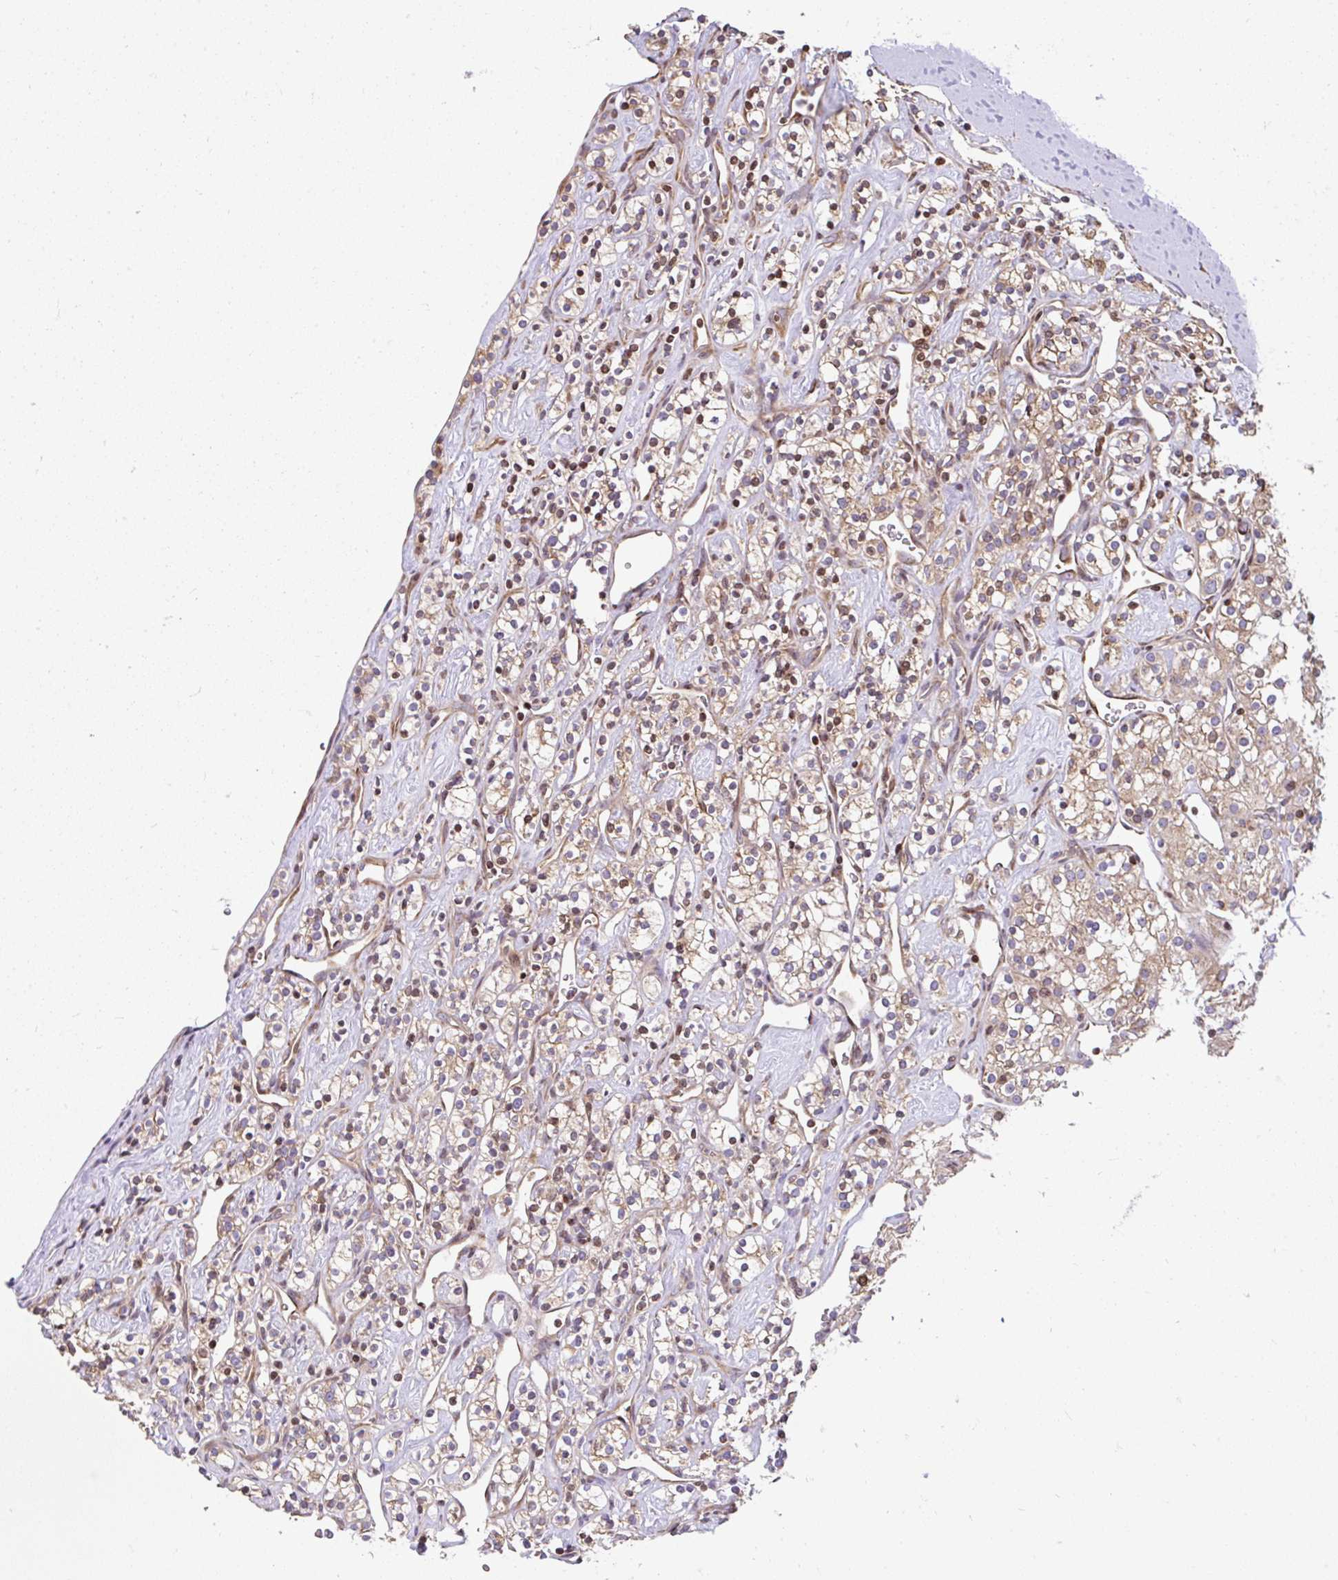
{"staining": {"intensity": "weak", "quantity": ">75%", "location": "cytoplasmic/membranous"}, "tissue": "renal cancer", "cell_type": "Tumor cells", "image_type": "cancer", "snomed": [{"axis": "morphology", "description": "Adenocarcinoma, NOS"}, {"axis": "topography", "description": "Kidney"}], "caption": "Immunohistochemical staining of adenocarcinoma (renal) displays weak cytoplasmic/membranous protein positivity in about >75% of tumor cells.", "gene": "FIGNL1", "patient": {"sex": "male", "age": 77}}